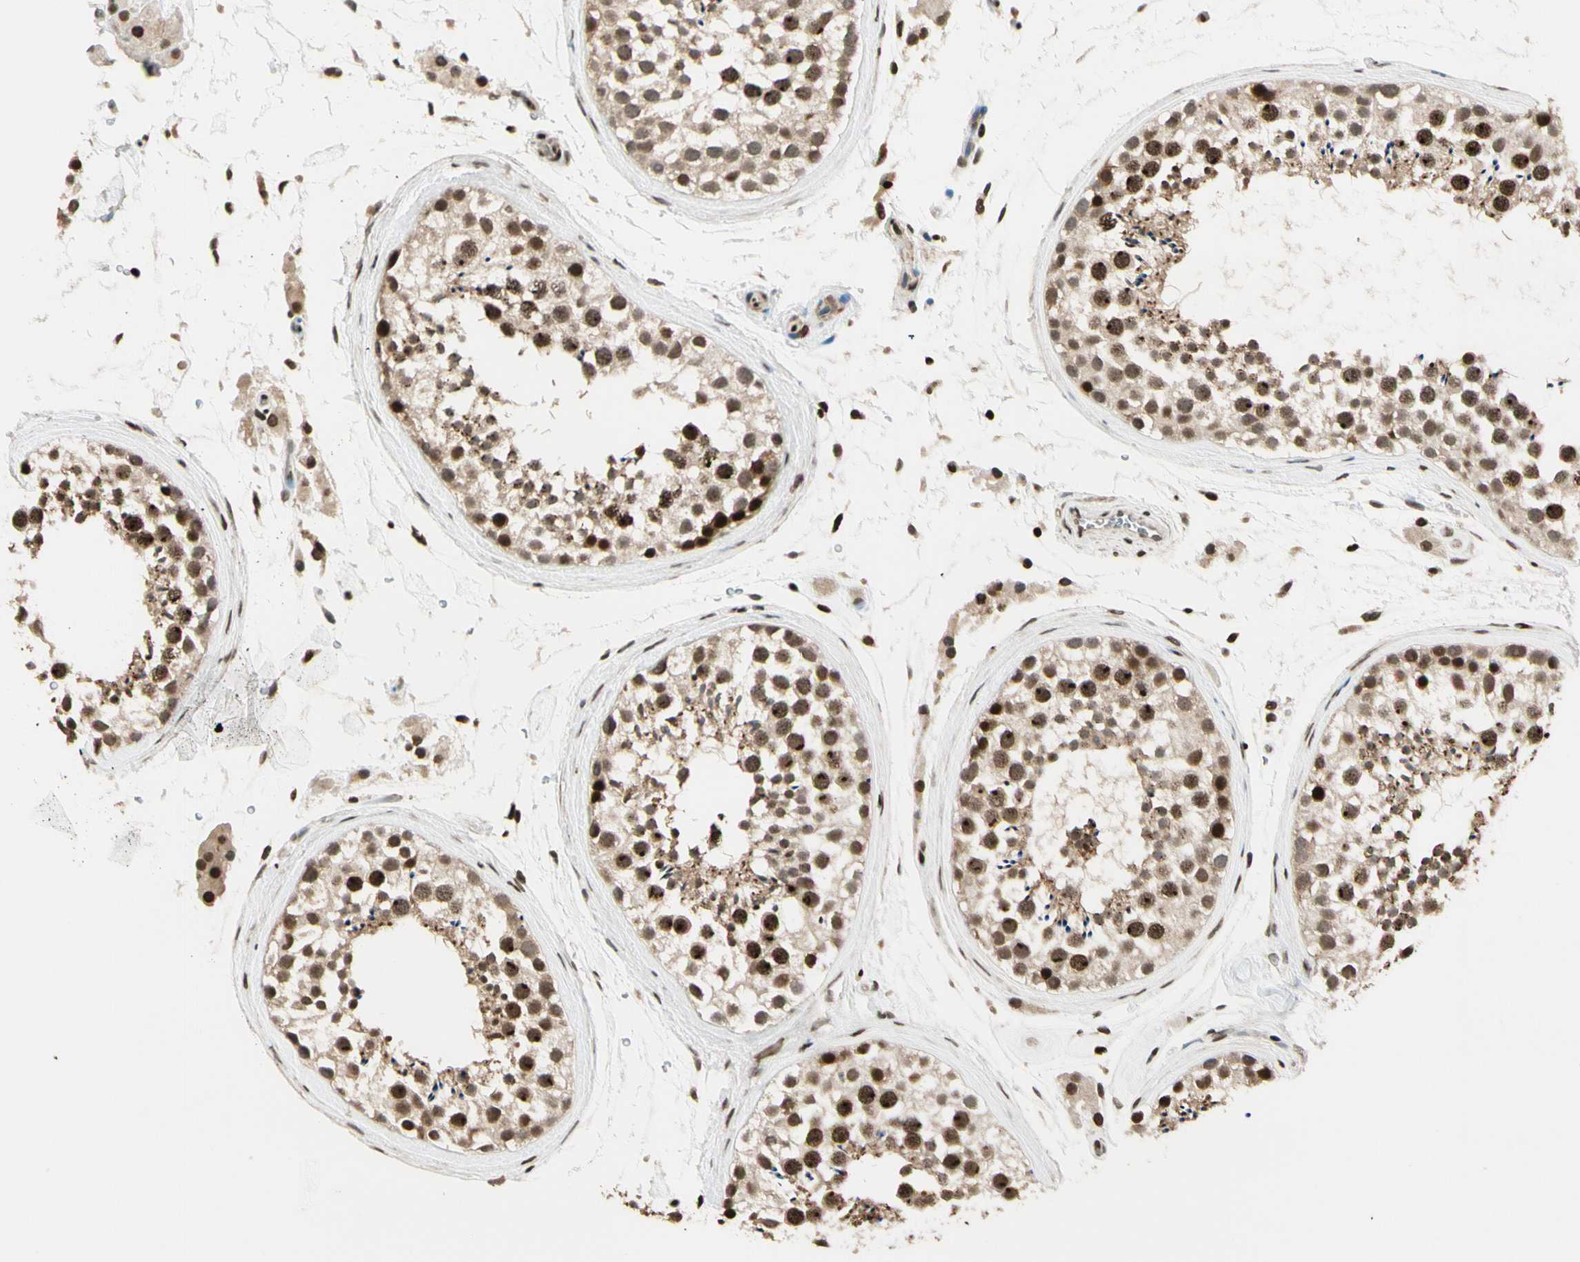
{"staining": {"intensity": "moderate", "quantity": ">75%", "location": "nuclear"}, "tissue": "testis", "cell_type": "Cells in seminiferous ducts", "image_type": "normal", "snomed": [{"axis": "morphology", "description": "Normal tissue, NOS"}, {"axis": "topography", "description": "Testis"}], "caption": "Testis stained with DAB IHC reveals medium levels of moderate nuclear expression in about >75% of cells in seminiferous ducts.", "gene": "TSHZ3", "patient": {"sex": "male", "age": 46}}